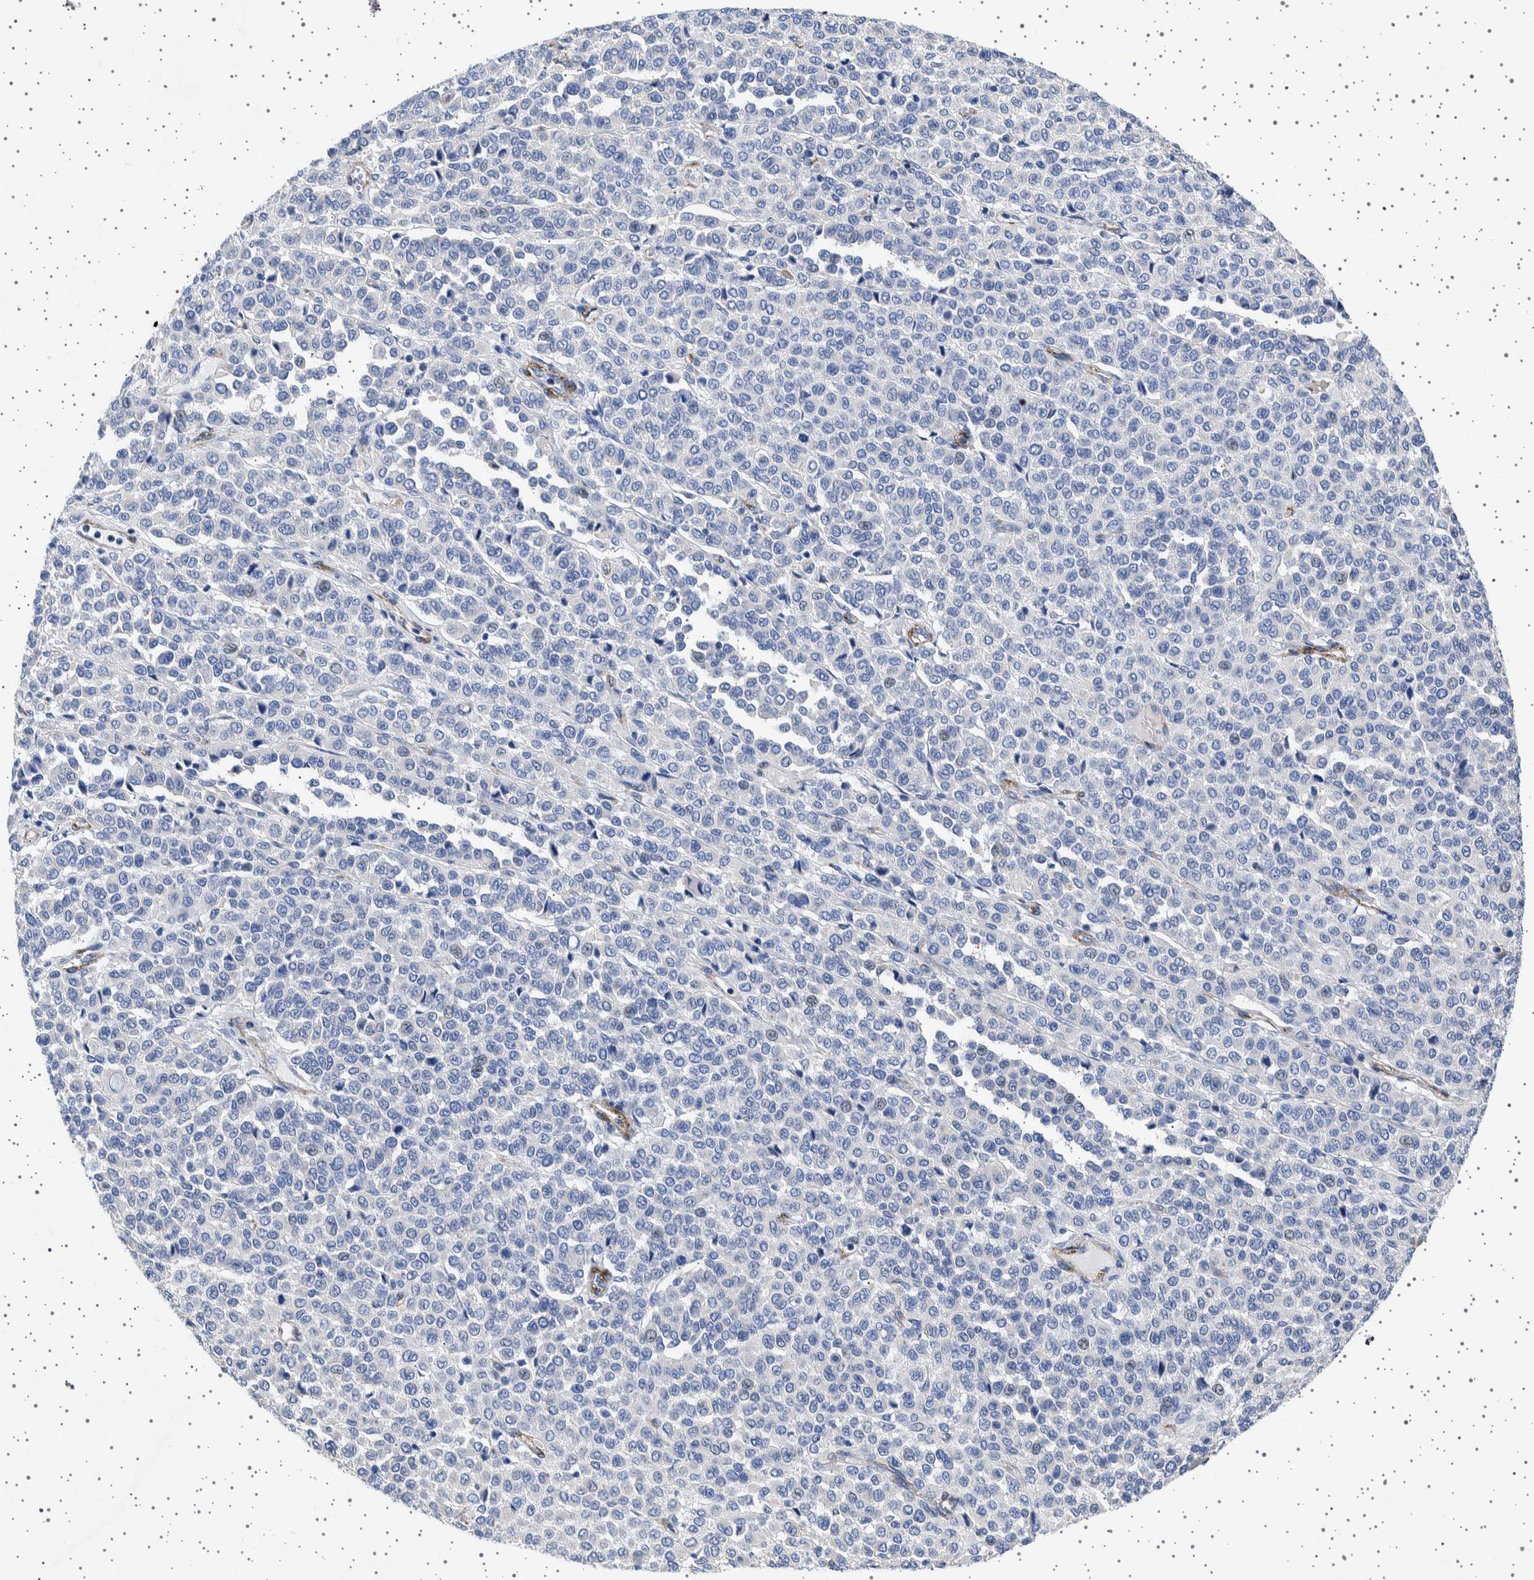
{"staining": {"intensity": "negative", "quantity": "none", "location": "none"}, "tissue": "melanoma", "cell_type": "Tumor cells", "image_type": "cancer", "snomed": [{"axis": "morphology", "description": "Malignant melanoma, Metastatic site"}, {"axis": "topography", "description": "Pancreas"}], "caption": "Melanoma stained for a protein using IHC exhibits no positivity tumor cells.", "gene": "SEPTIN4", "patient": {"sex": "female", "age": 30}}